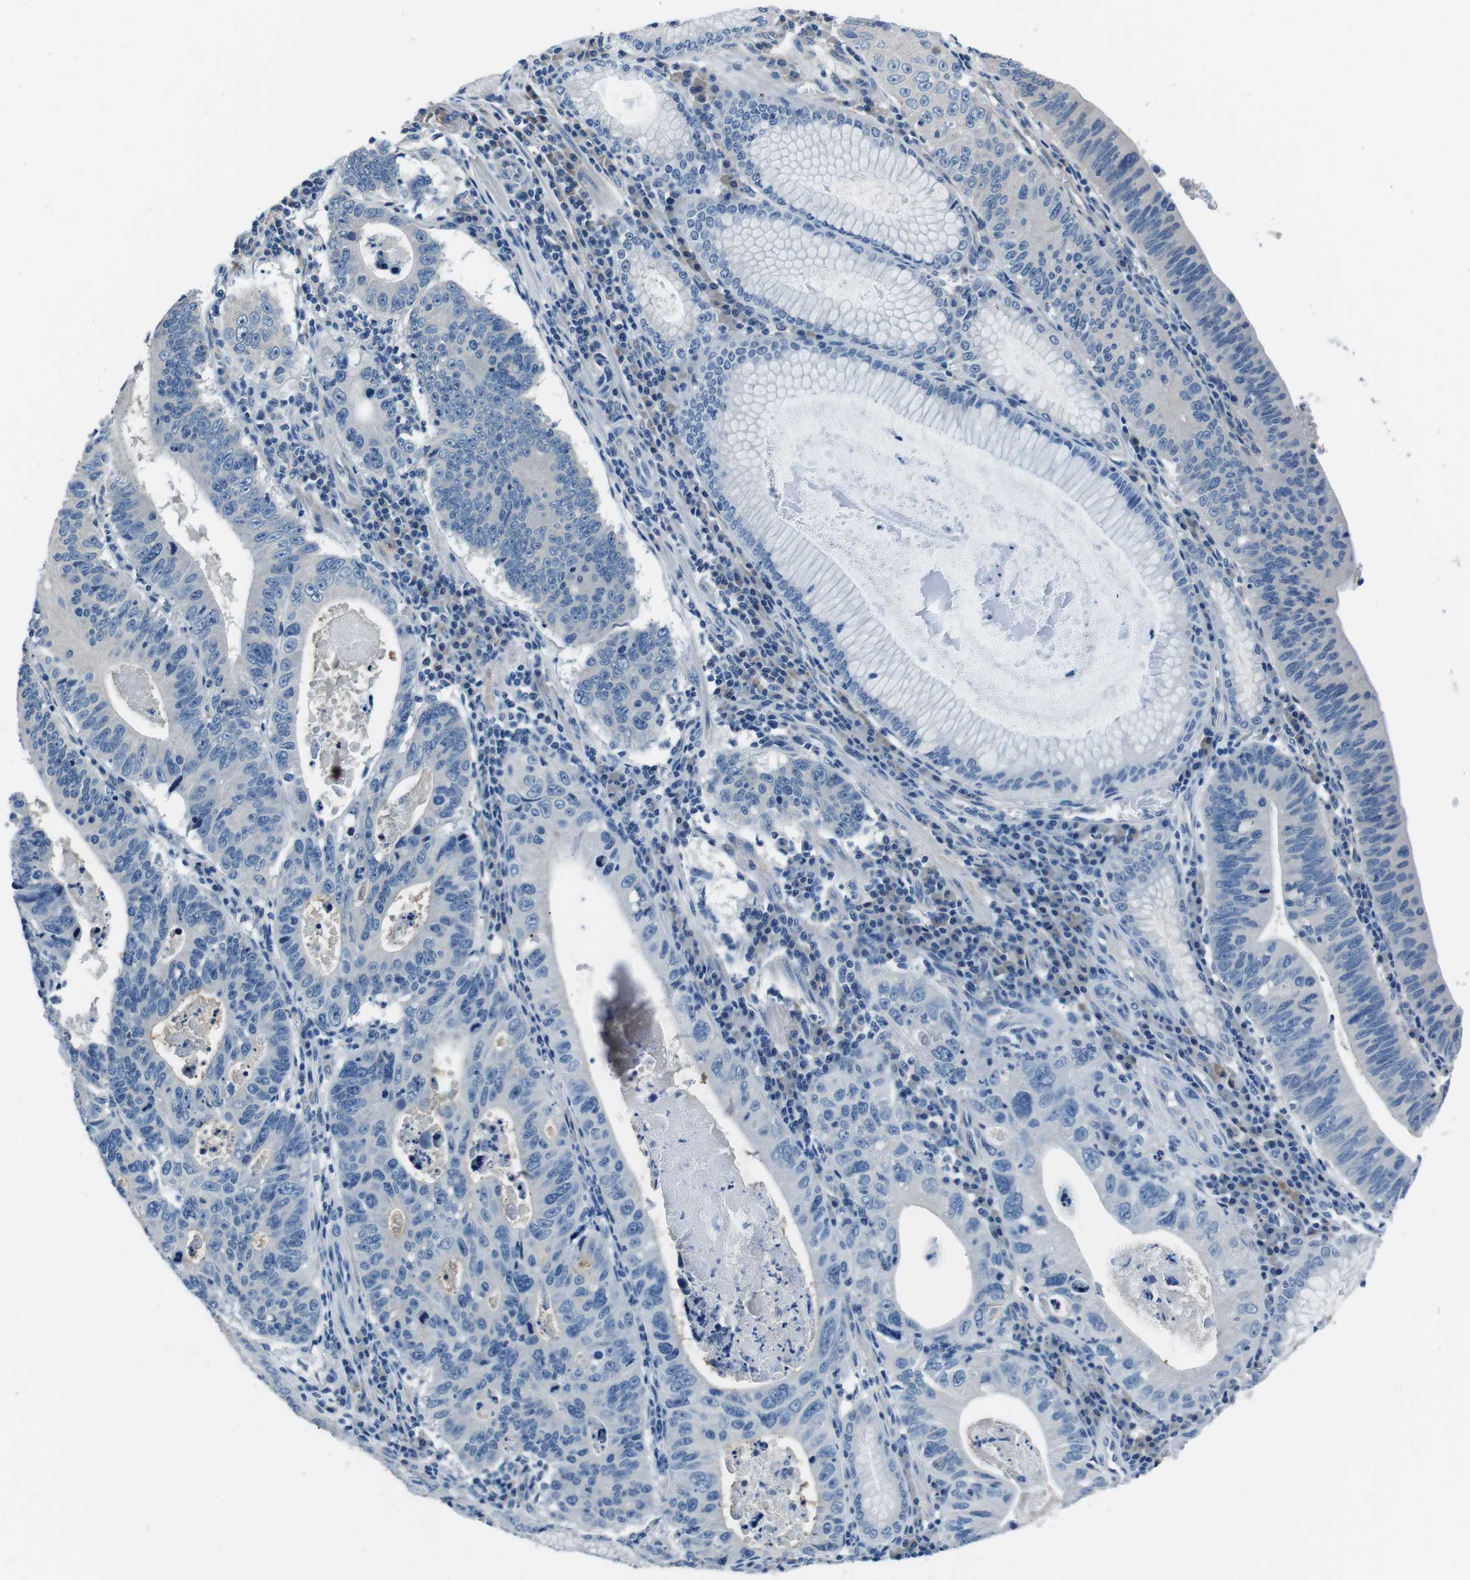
{"staining": {"intensity": "negative", "quantity": "none", "location": "none"}, "tissue": "stomach cancer", "cell_type": "Tumor cells", "image_type": "cancer", "snomed": [{"axis": "morphology", "description": "Adenocarcinoma, NOS"}, {"axis": "topography", "description": "Stomach"}], "caption": "Immunohistochemistry of stomach cancer demonstrates no positivity in tumor cells.", "gene": "CASQ1", "patient": {"sex": "male", "age": 59}}